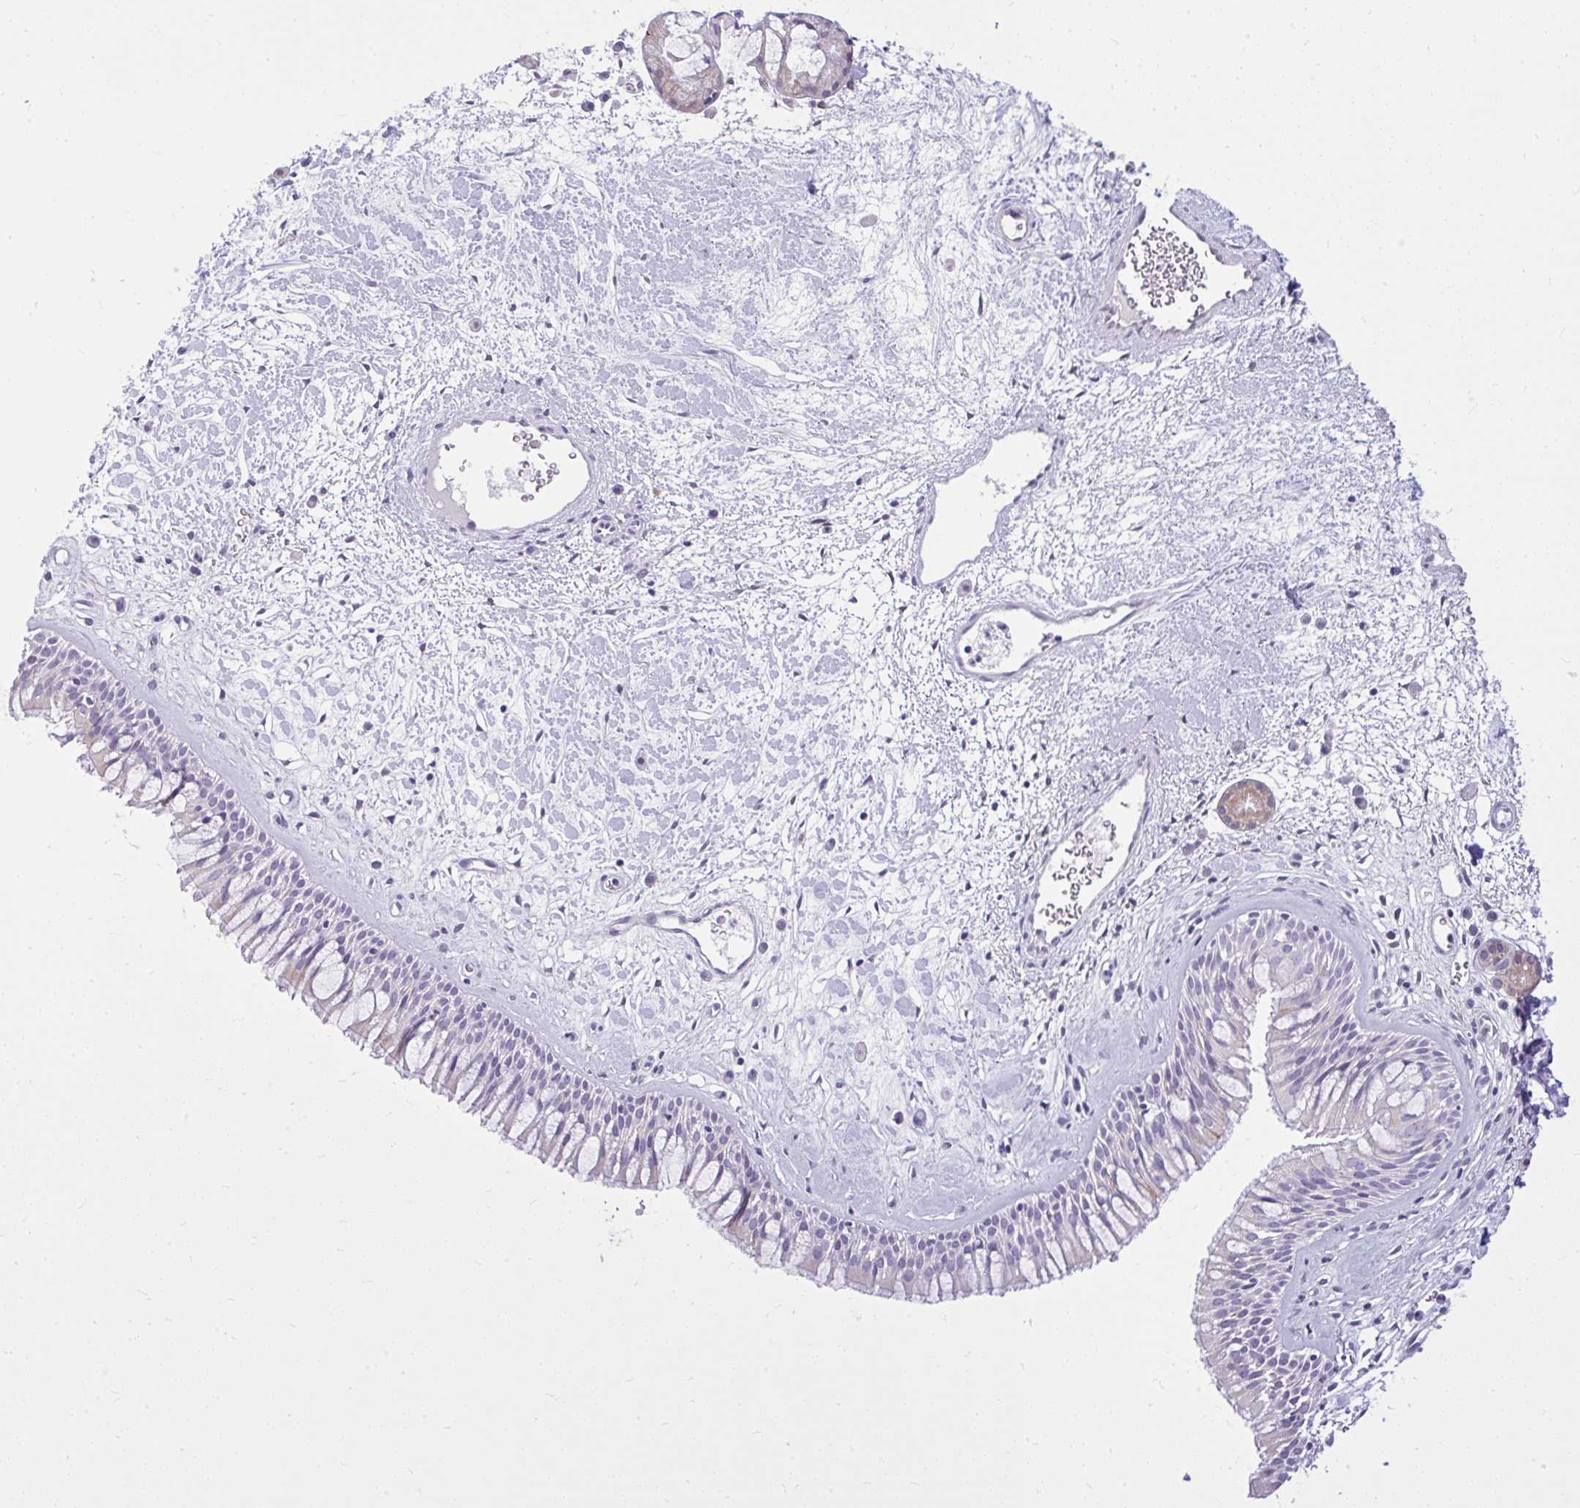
{"staining": {"intensity": "negative", "quantity": "none", "location": "none"}, "tissue": "nasopharynx", "cell_type": "Respiratory epithelial cells", "image_type": "normal", "snomed": [{"axis": "morphology", "description": "Normal tissue, NOS"}, {"axis": "topography", "description": "Nasopharynx"}], "caption": "DAB (3,3'-diaminobenzidine) immunohistochemical staining of normal nasopharynx demonstrates no significant positivity in respiratory epithelial cells.", "gene": "NNMT", "patient": {"sex": "male", "age": 65}}